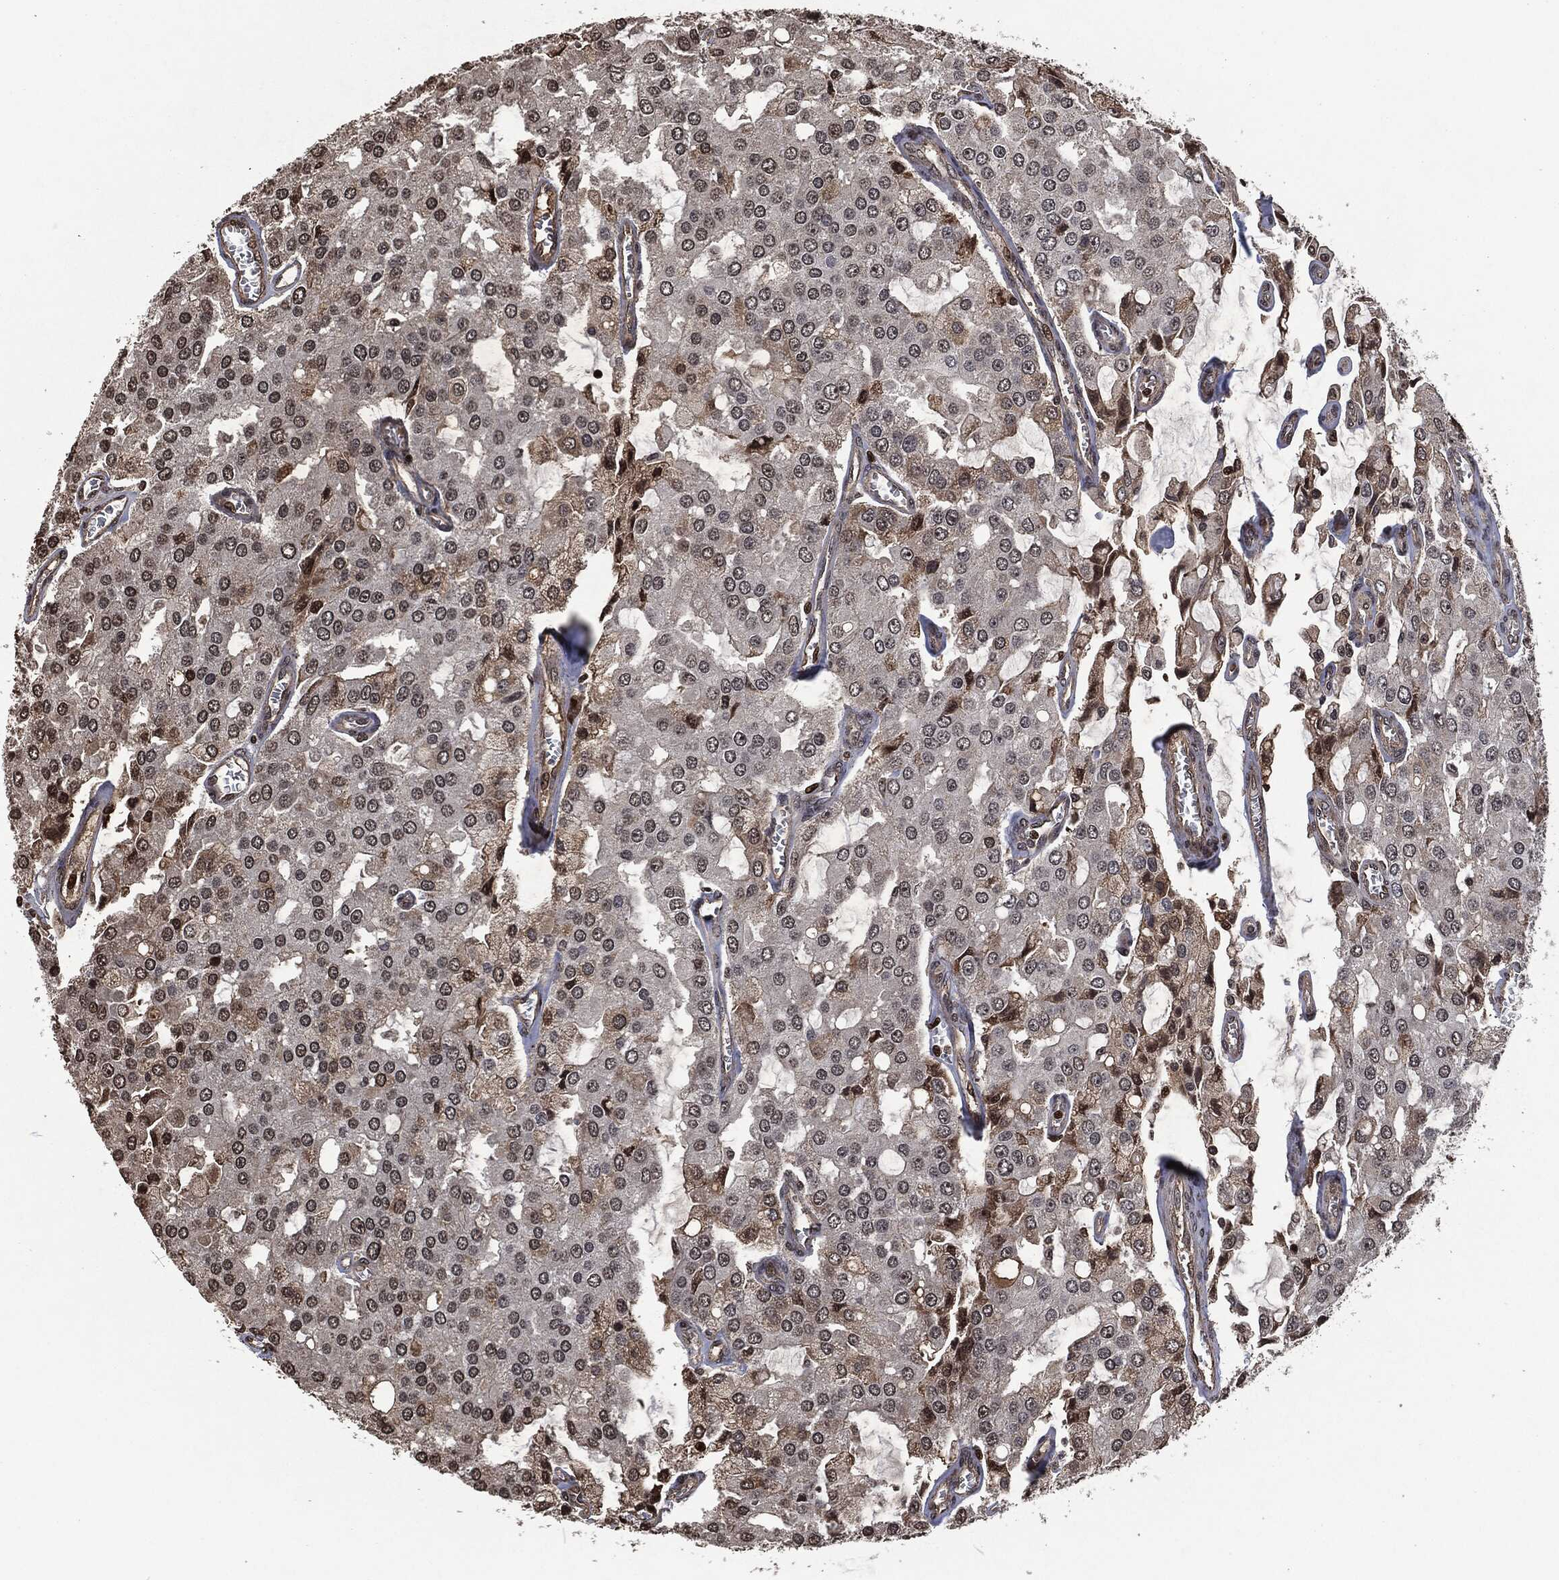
{"staining": {"intensity": "strong", "quantity": "<25%", "location": "nuclear"}, "tissue": "prostate cancer", "cell_type": "Tumor cells", "image_type": "cancer", "snomed": [{"axis": "morphology", "description": "Adenocarcinoma, NOS"}, {"axis": "topography", "description": "Prostate and seminal vesicle, NOS"}, {"axis": "topography", "description": "Prostate"}], "caption": "Human prostate adenocarcinoma stained with a brown dye demonstrates strong nuclear positive staining in approximately <25% of tumor cells.", "gene": "SNAI1", "patient": {"sex": "male", "age": 67}}